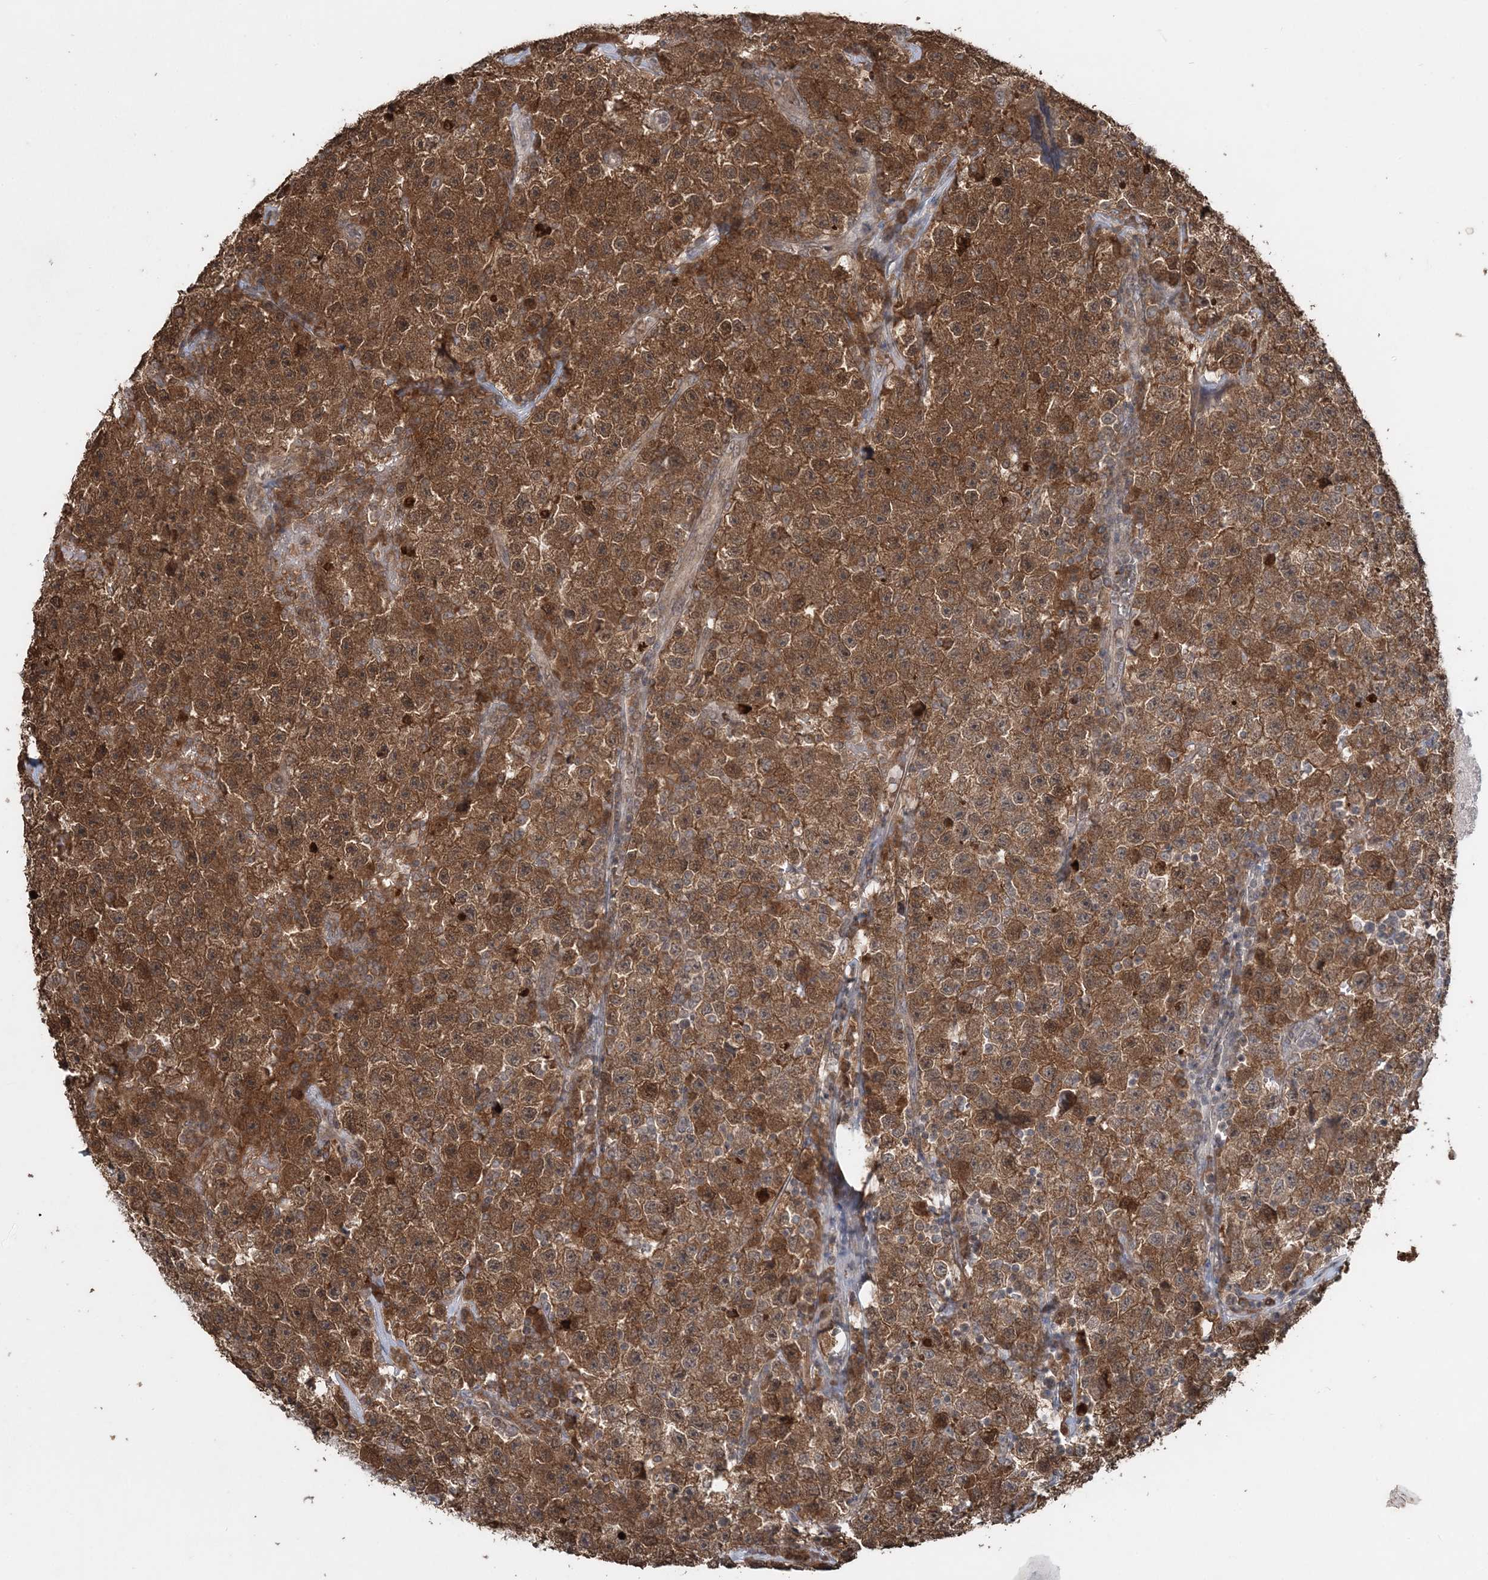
{"staining": {"intensity": "moderate", "quantity": ">75%", "location": "cytoplasmic/membranous"}, "tissue": "testis cancer", "cell_type": "Tumor cells", "image_type": "cancer", "snomed": [{"axis": "morphology", "description": "Seminoma, NOS"}, {"axis": "topography", "description": "Testis"}], "caption": "Immunohistochemical staining of testis seminoma exhibits medium levels of moderate cytoplasmic/membranous protein positivity in about >75% of tumor cells. (DAB (3,3'-diaminobenzidine) IHC with brightfield microscopy, high magnification).", "gene": "SLU7", "patient": {"sex": "male", "age": 22}}